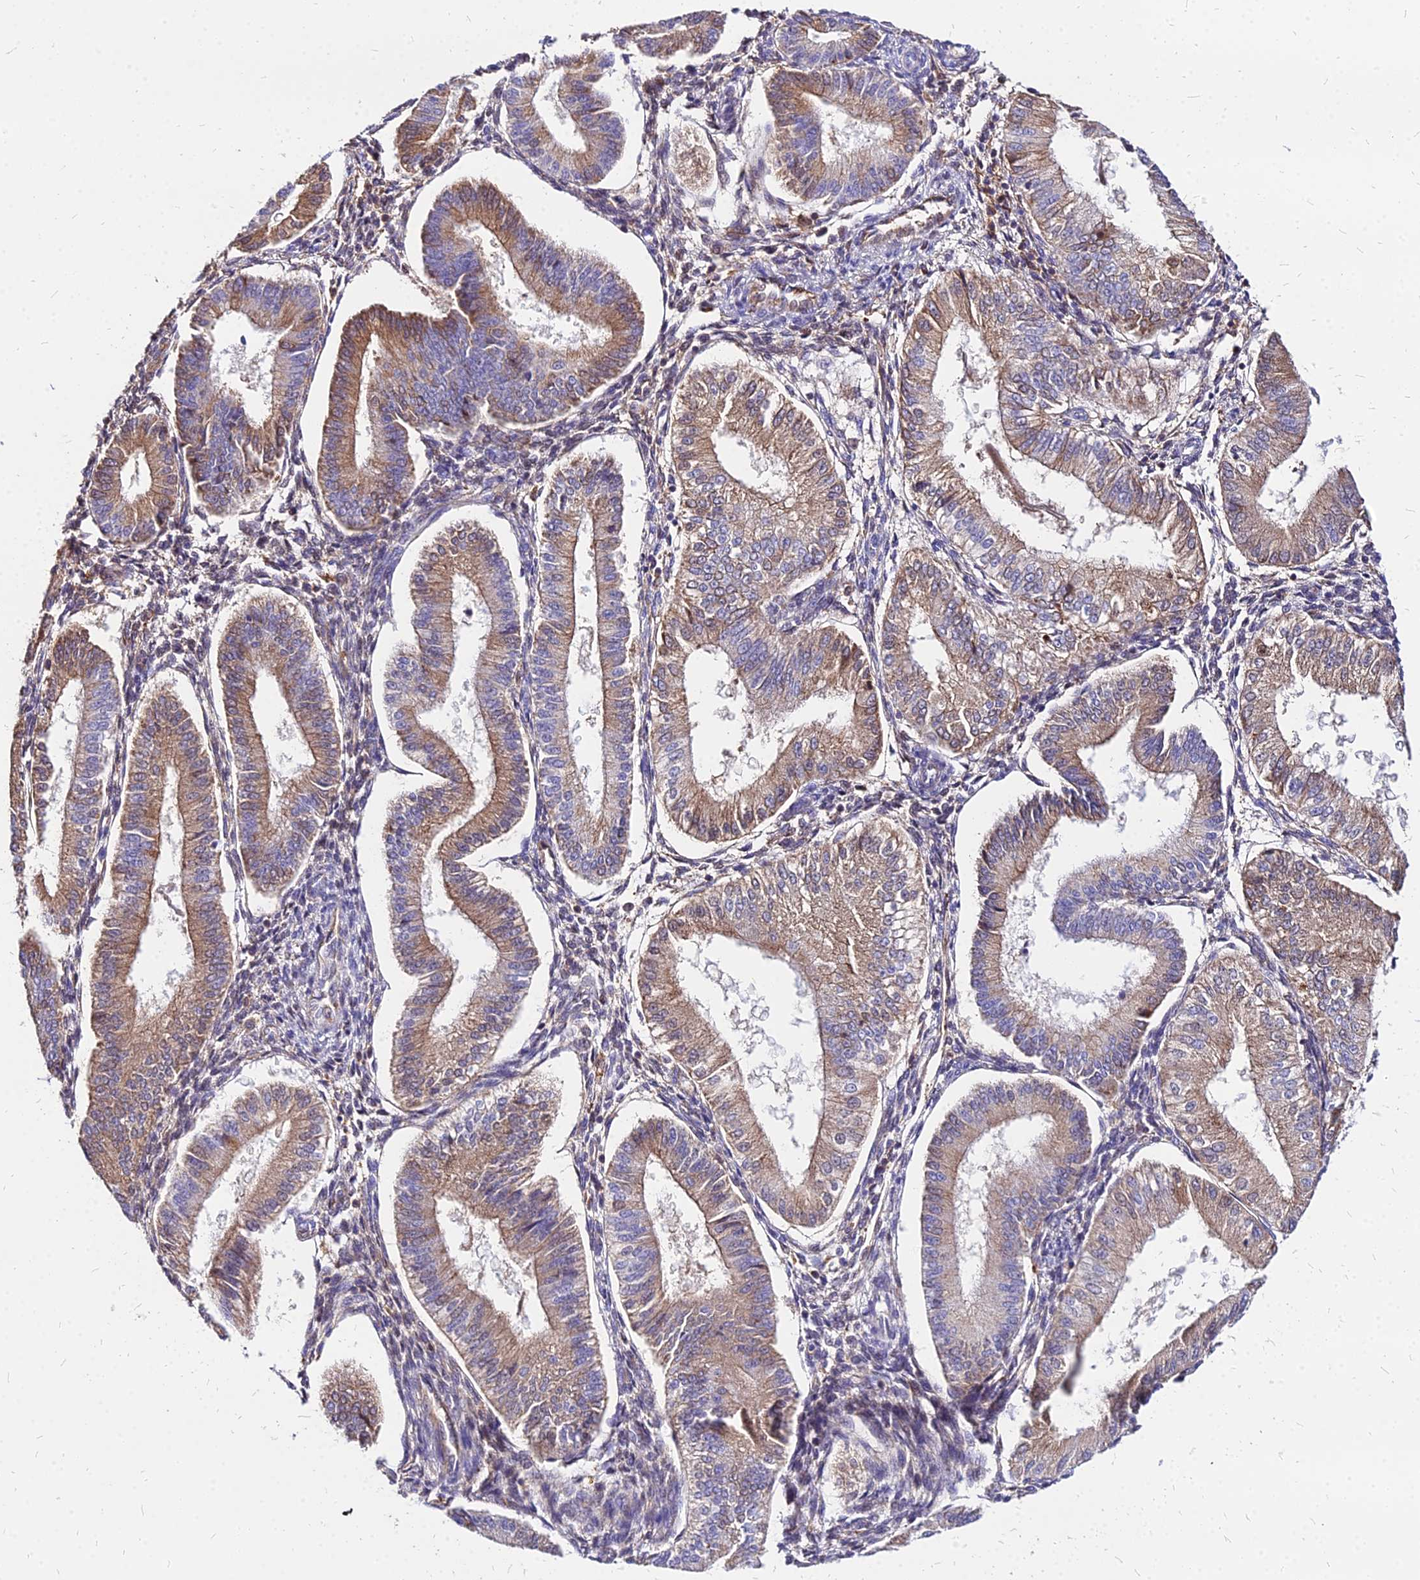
{"staining": {"intensity": "negative", "quantity": "none", "location": "none"}, "tissue": "endometrium", "cell_type": "Cells in endometrial stroma", "image_type": "normal", "snomed": [{"axis": "morphology", "description": "Normal tissue, NOS"}, {"axis": "topography", "description": "Endometrium"}], "caption": "Immunohistochemistry (IHC) histopathology image of normal human endometrium stained for a protein (brown), which exhibits no positivity in cells in endometrial stroma. (DAB immunohistochemistry (IHC) with hematoxylin counter stain).", "gene": "ACSM6", "patient": {"sex": "female", "age": 39}}